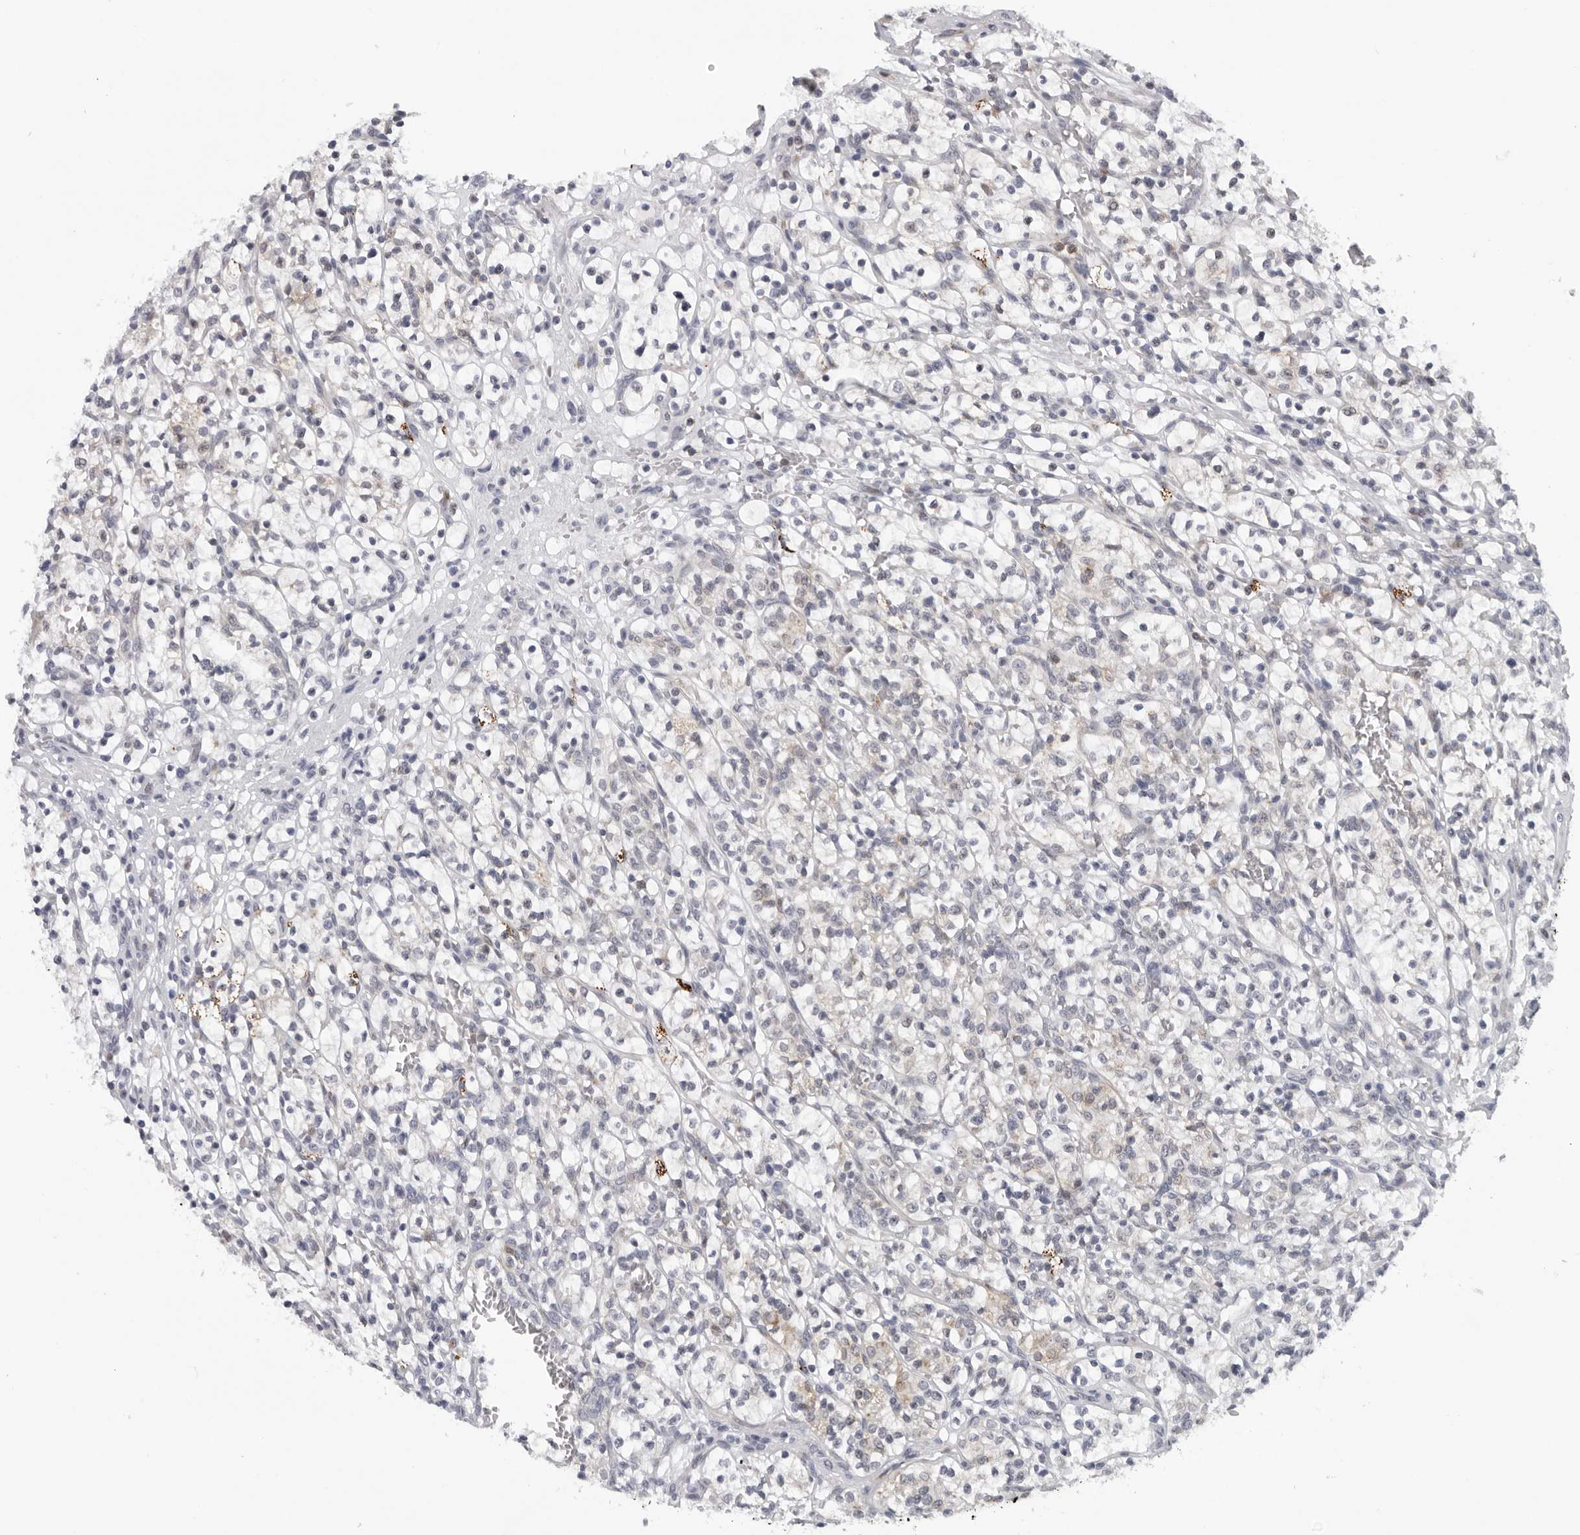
{"staining": {"intensity": "weak", "quantity": "<25%", "location": "cytoplasmic/membranous"}, "tissue": "renal cancer", "cell_type": "Tumor cells", "image_type": "cancer", "snomed": [{"axis": "morphology", "description": "Adenocarcinoma, NOS"}, {"axis": "topography", "description": "Kidney"}], "caption": "This is an immunohistochemistry photomicrograph of human renal cancer (adenocarcinoma). There is no positivity in tumor cells.", "gene": "CPT2", "patient": {"sex": "female", "age": 57}}